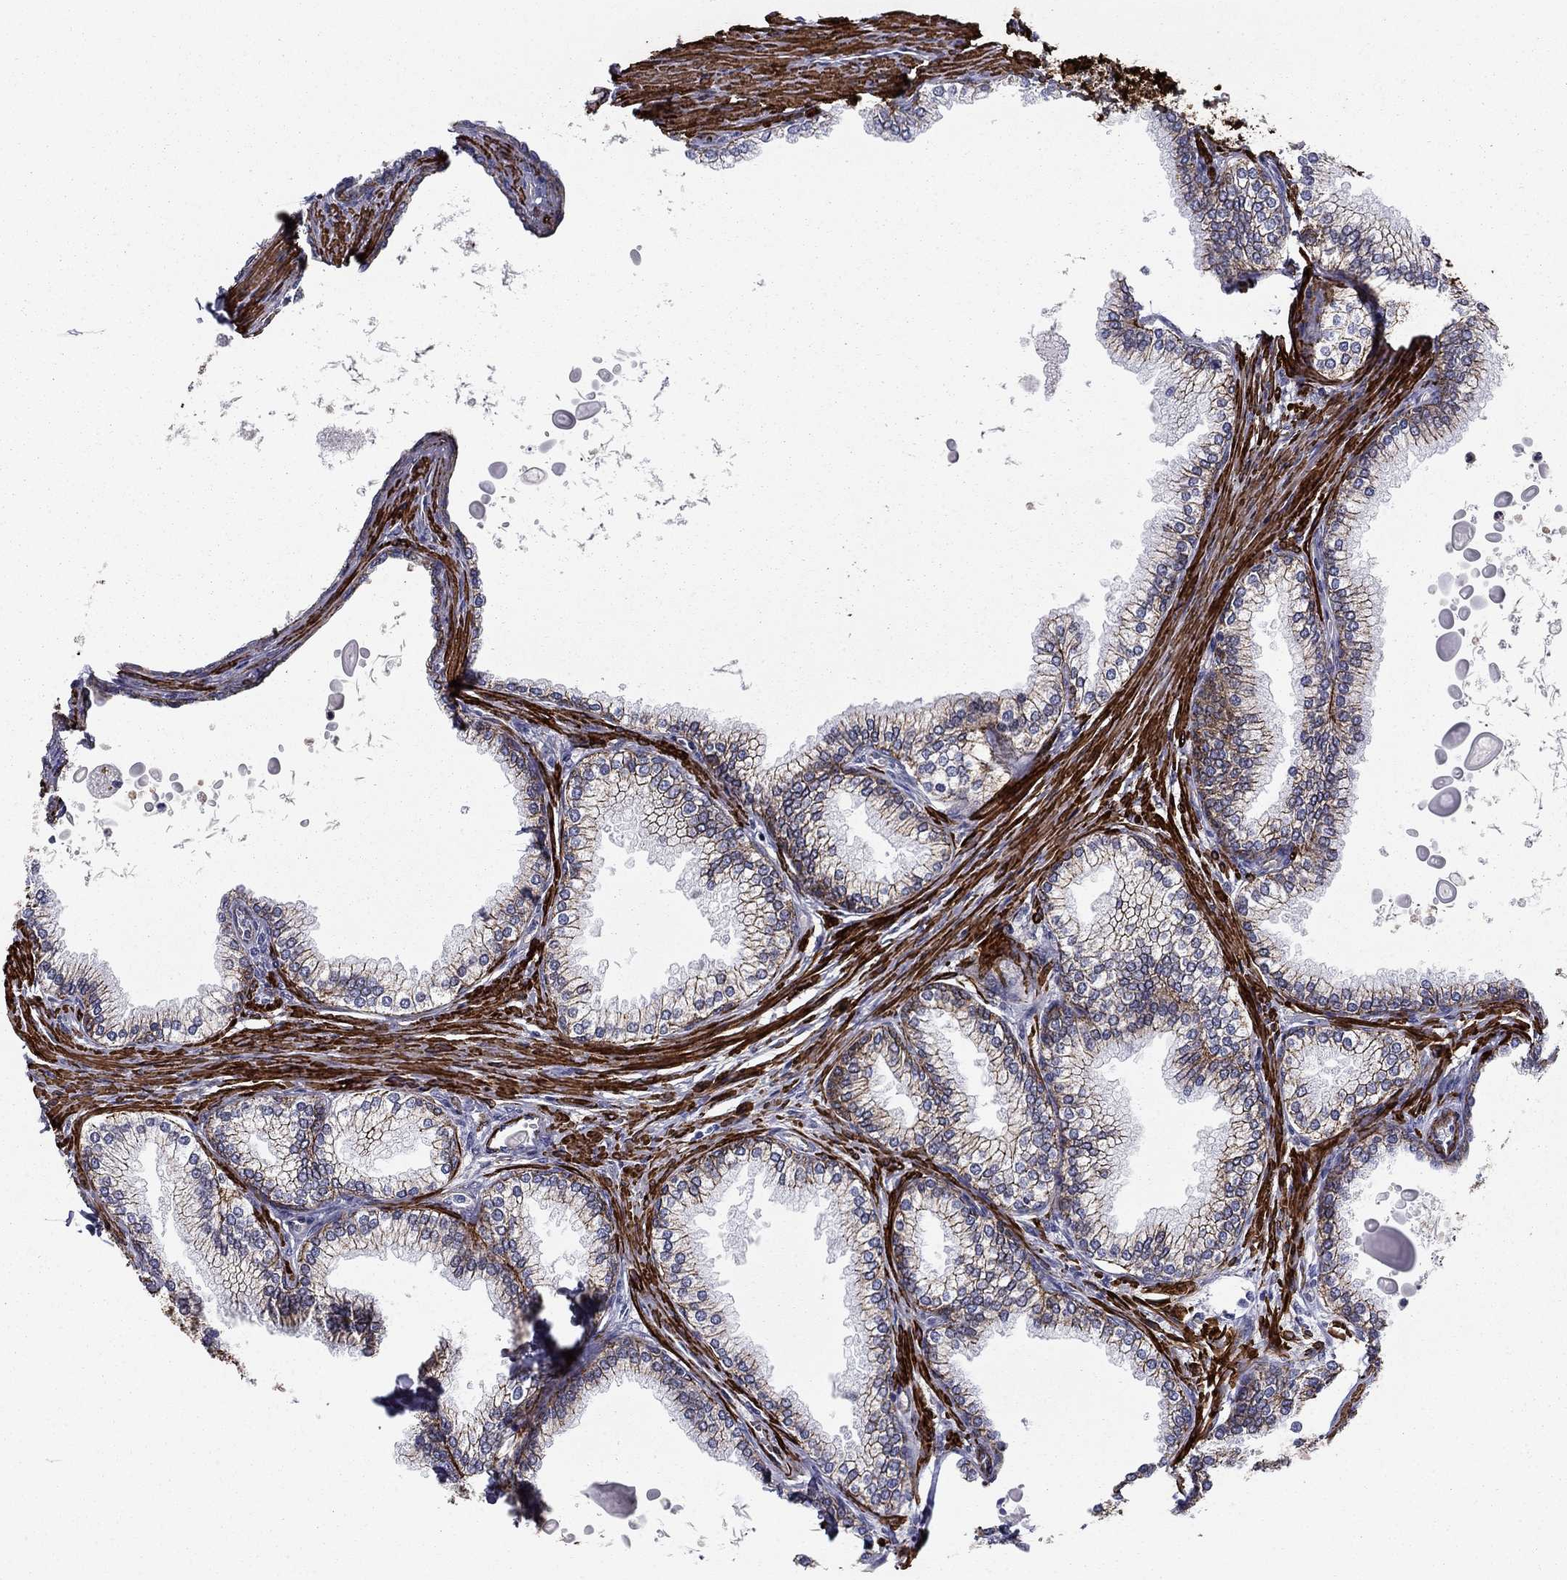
{"staining": {"intensity": "strong", "quantity": ">75%", "location": "cytoplasmic/membranous"}, "tissue": "prostate", "cell_type": "Glandular cells", "image_type": "normal", "snomed": [{"axis": "morphology", "description": "Normal tissue, NOS"}, {"axis": "topography", "description": "Prostate"}], "caption": "Strong cytoplasmic/membranous positivity for a protein is present in about >75% of glandular cells of normal prostate using IHC.", "gene": "KRBA1", "patient": {"sex": "male", "age": 72}}